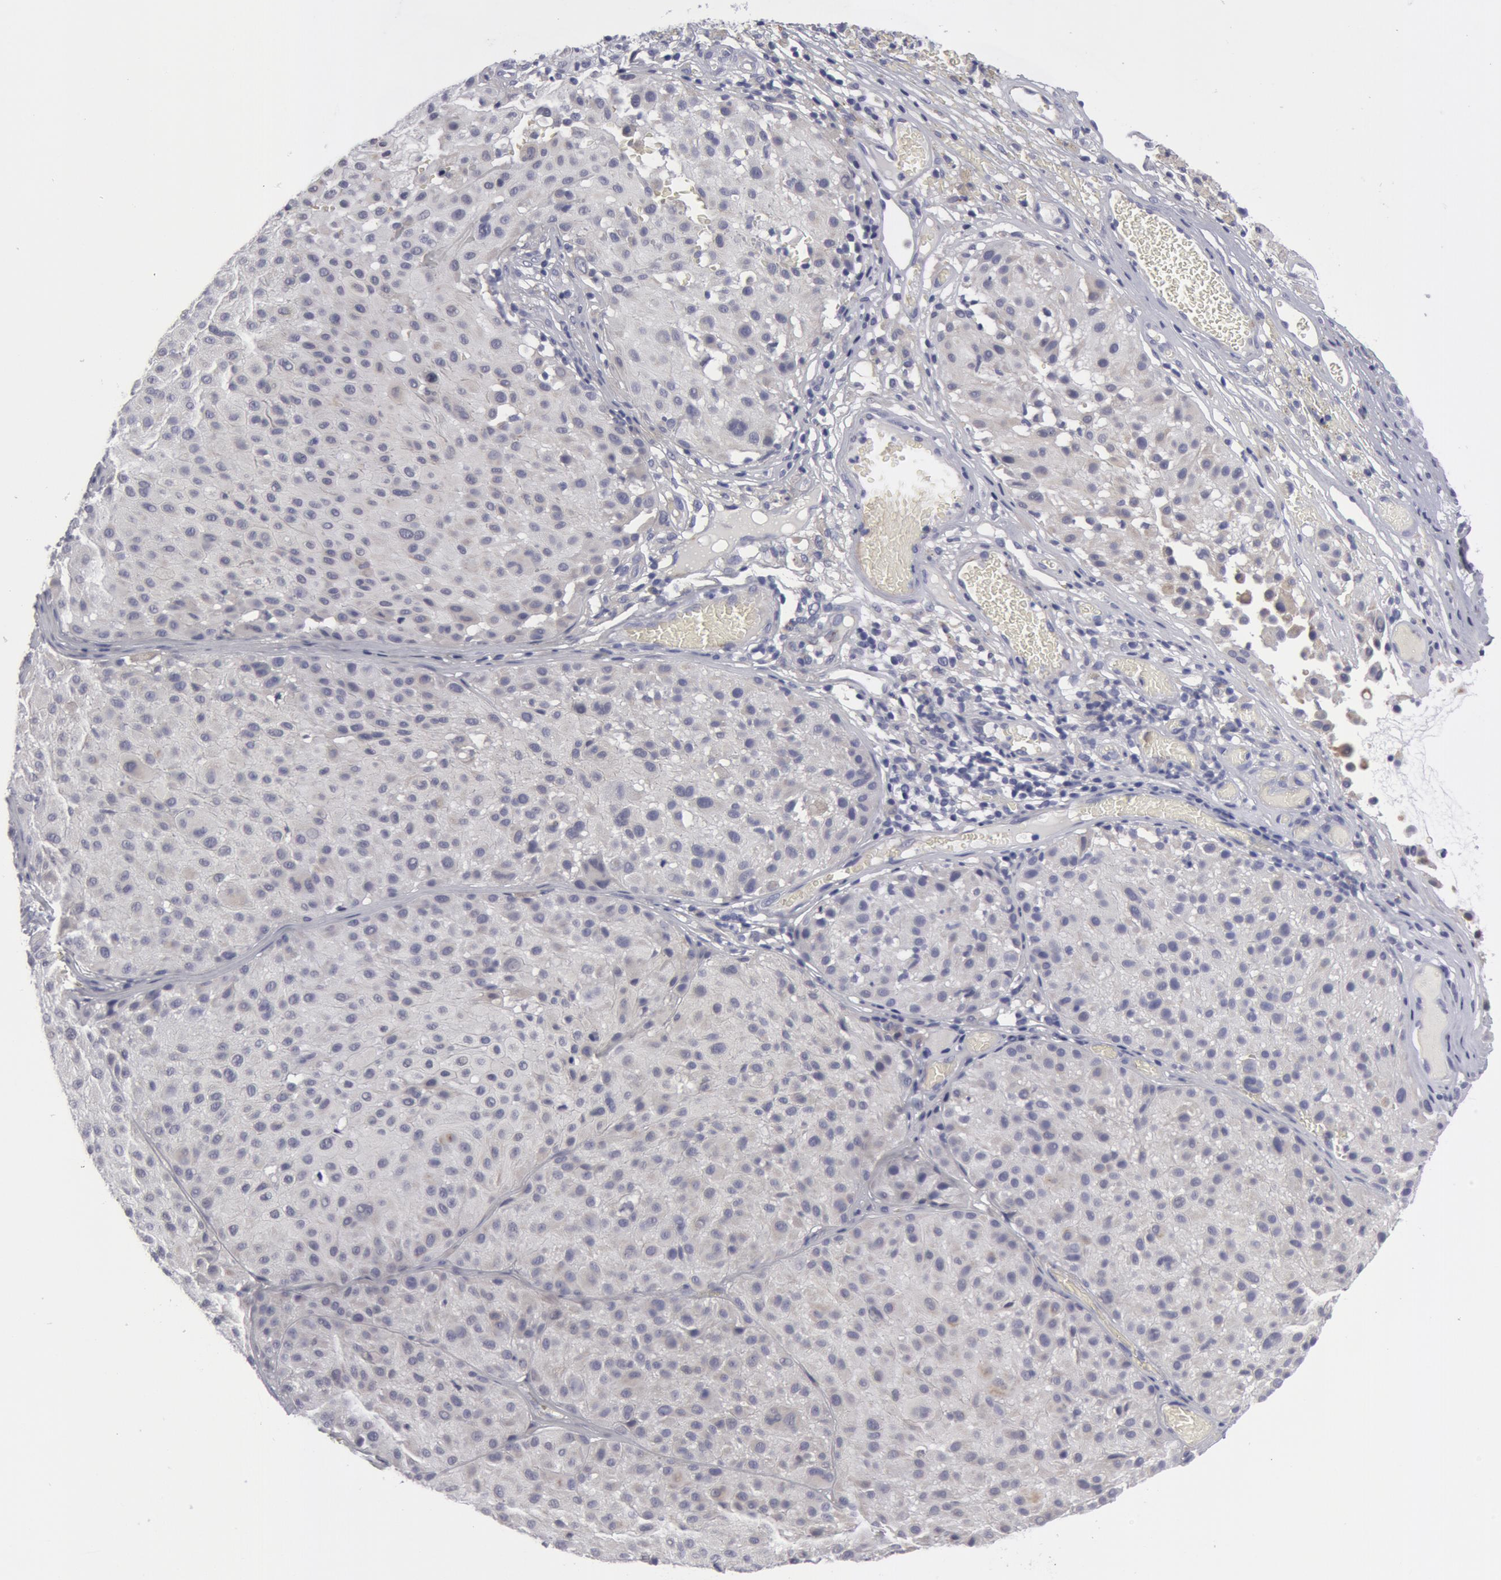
{"staining": {"intensity": "negative", "quantity": "none", "location": "none"}, "tissue": "melanoma", "cell_type": "Tumor cells", "image_type": "cancer", "snomed": [{"axis": "morphology", "description": "Malignant melanoma, NOS"}, {"axis": "topography", "description": "Skin"}], "caption": "High power microscopy image of an IHC micrograph of malignant melanoma, revealing no significant expression in tumor cells. (DAB (3,3'-diaminobenzidine) immunohistochemistry, high magnification).", "gene": "SMC1B", "patient": {"sex": "male", "age": 36}}